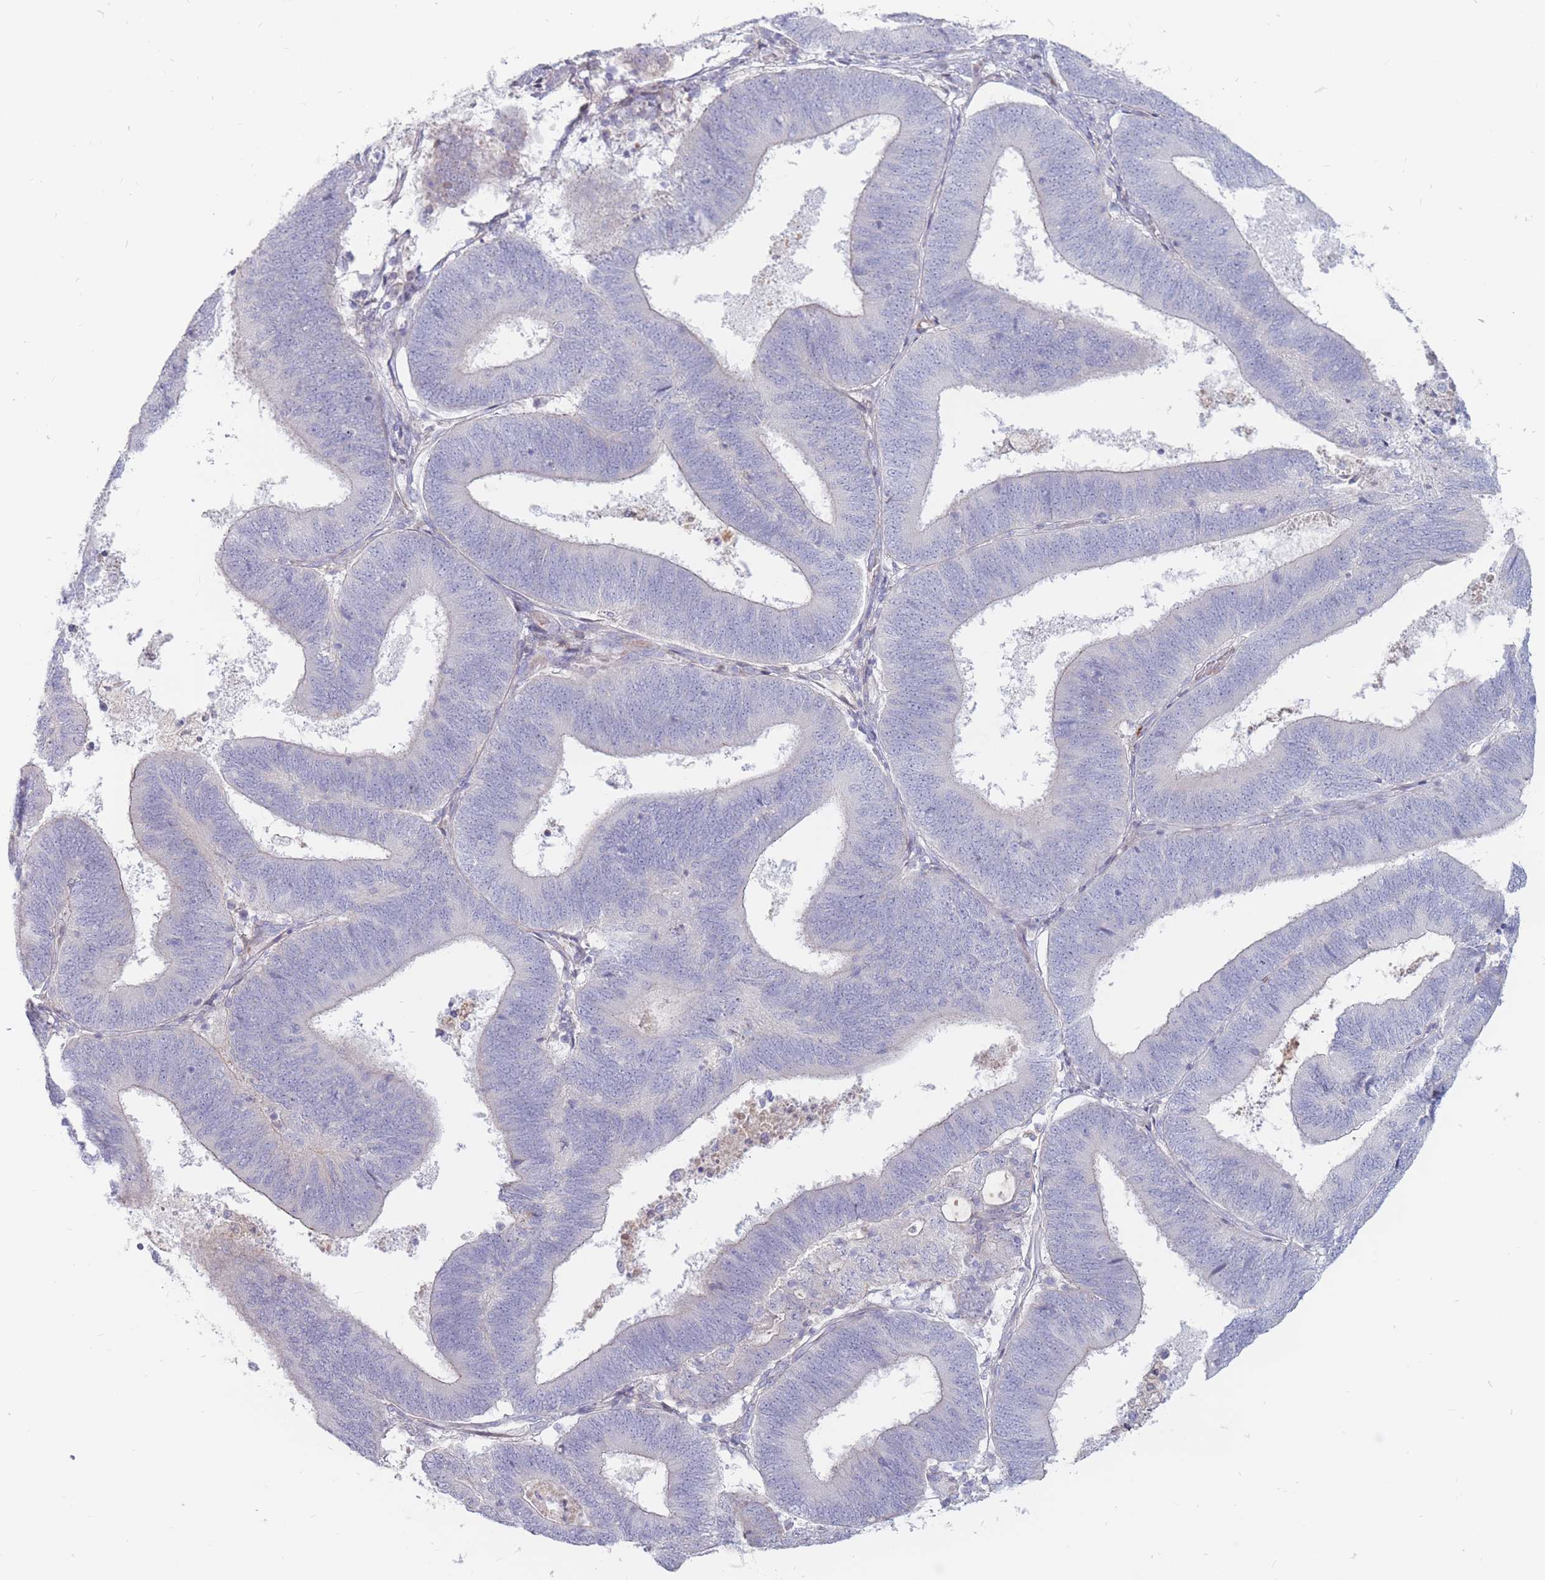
{"staining": {"intensity": "negative", "quantity": "none", "location": "none"}, "tissue": "endometrial cancer", "cell_type": "Tumor cells", "image_type": "cancer", "snomed": [{"axis": "morphology", "description": "Adenocarcinoma, NOS"}, {"axis": "topography", "description": "Endometrium"}], "caption": "IHC of endometrial adenocarcinoma demonstrates no staining in tumor cells. (DAB (3,3'-diaminobenzidine) immunohistochemistry visualized using brightfield microscopy, high magnification).", "gene": "PTGDR", "patient": {"sex": "female", "age": 70}}